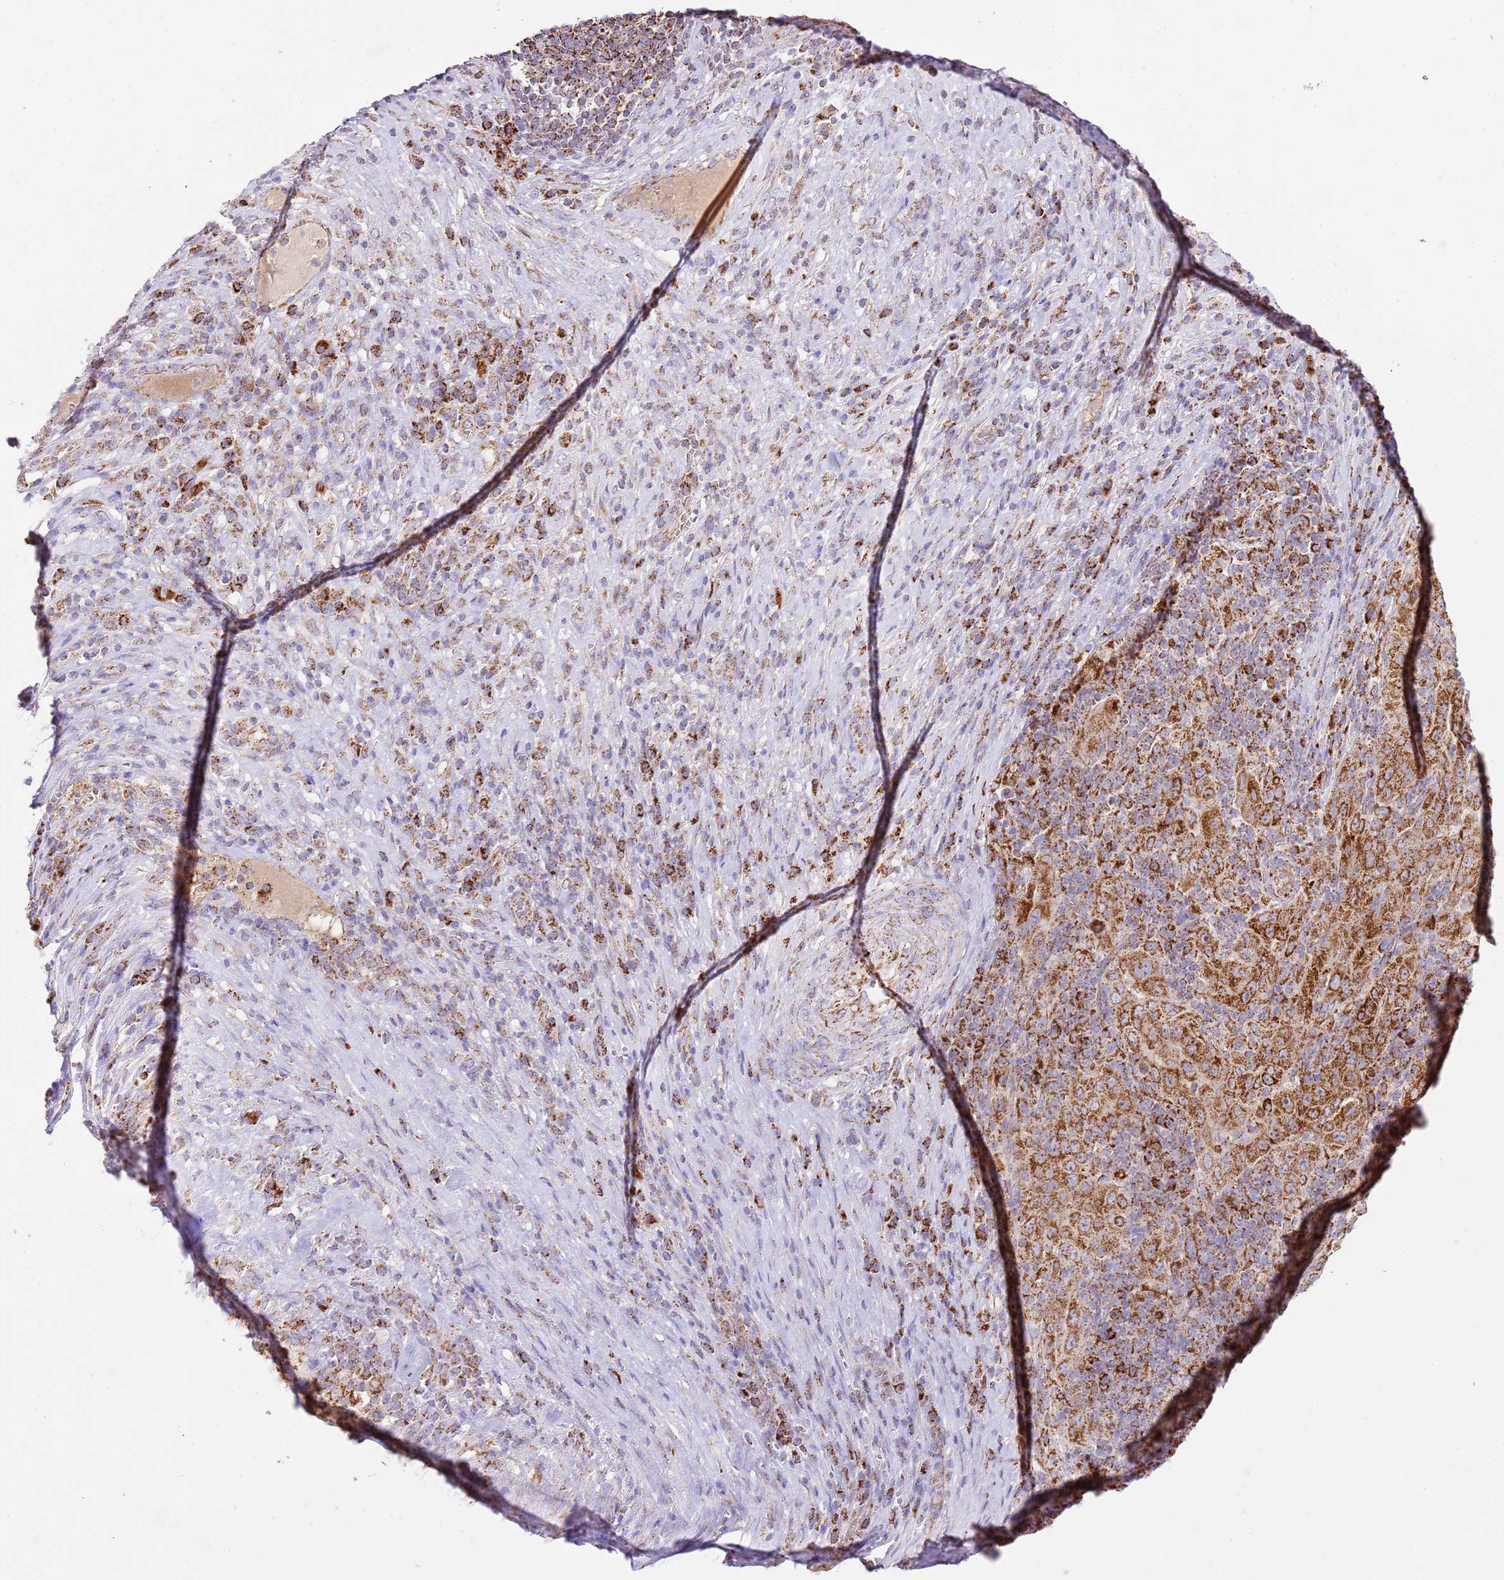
{"staining": {"intensity": "strong", "quantity": ">75%", "location": "cytoplasmic/membranous"}, "tissue": "pancreatic cancer", "cell_type": "Tumor cells", "image_type": "cancer", "snomed": [{"axis": "morphology", "description": "Adenocarcinoma, NOS"}, {"axis": "topography", "description": "Pancreas"}], "caption": "Immunohistochemistry (IHC) (DAB) staining of adenocarcinoma (pancreatic) shows strong cytoplasmic/membranous protein staining in about >75% of tumor cells.", "gene": "ZBTB39", "patient": {"sex": "male", "age": 63}}